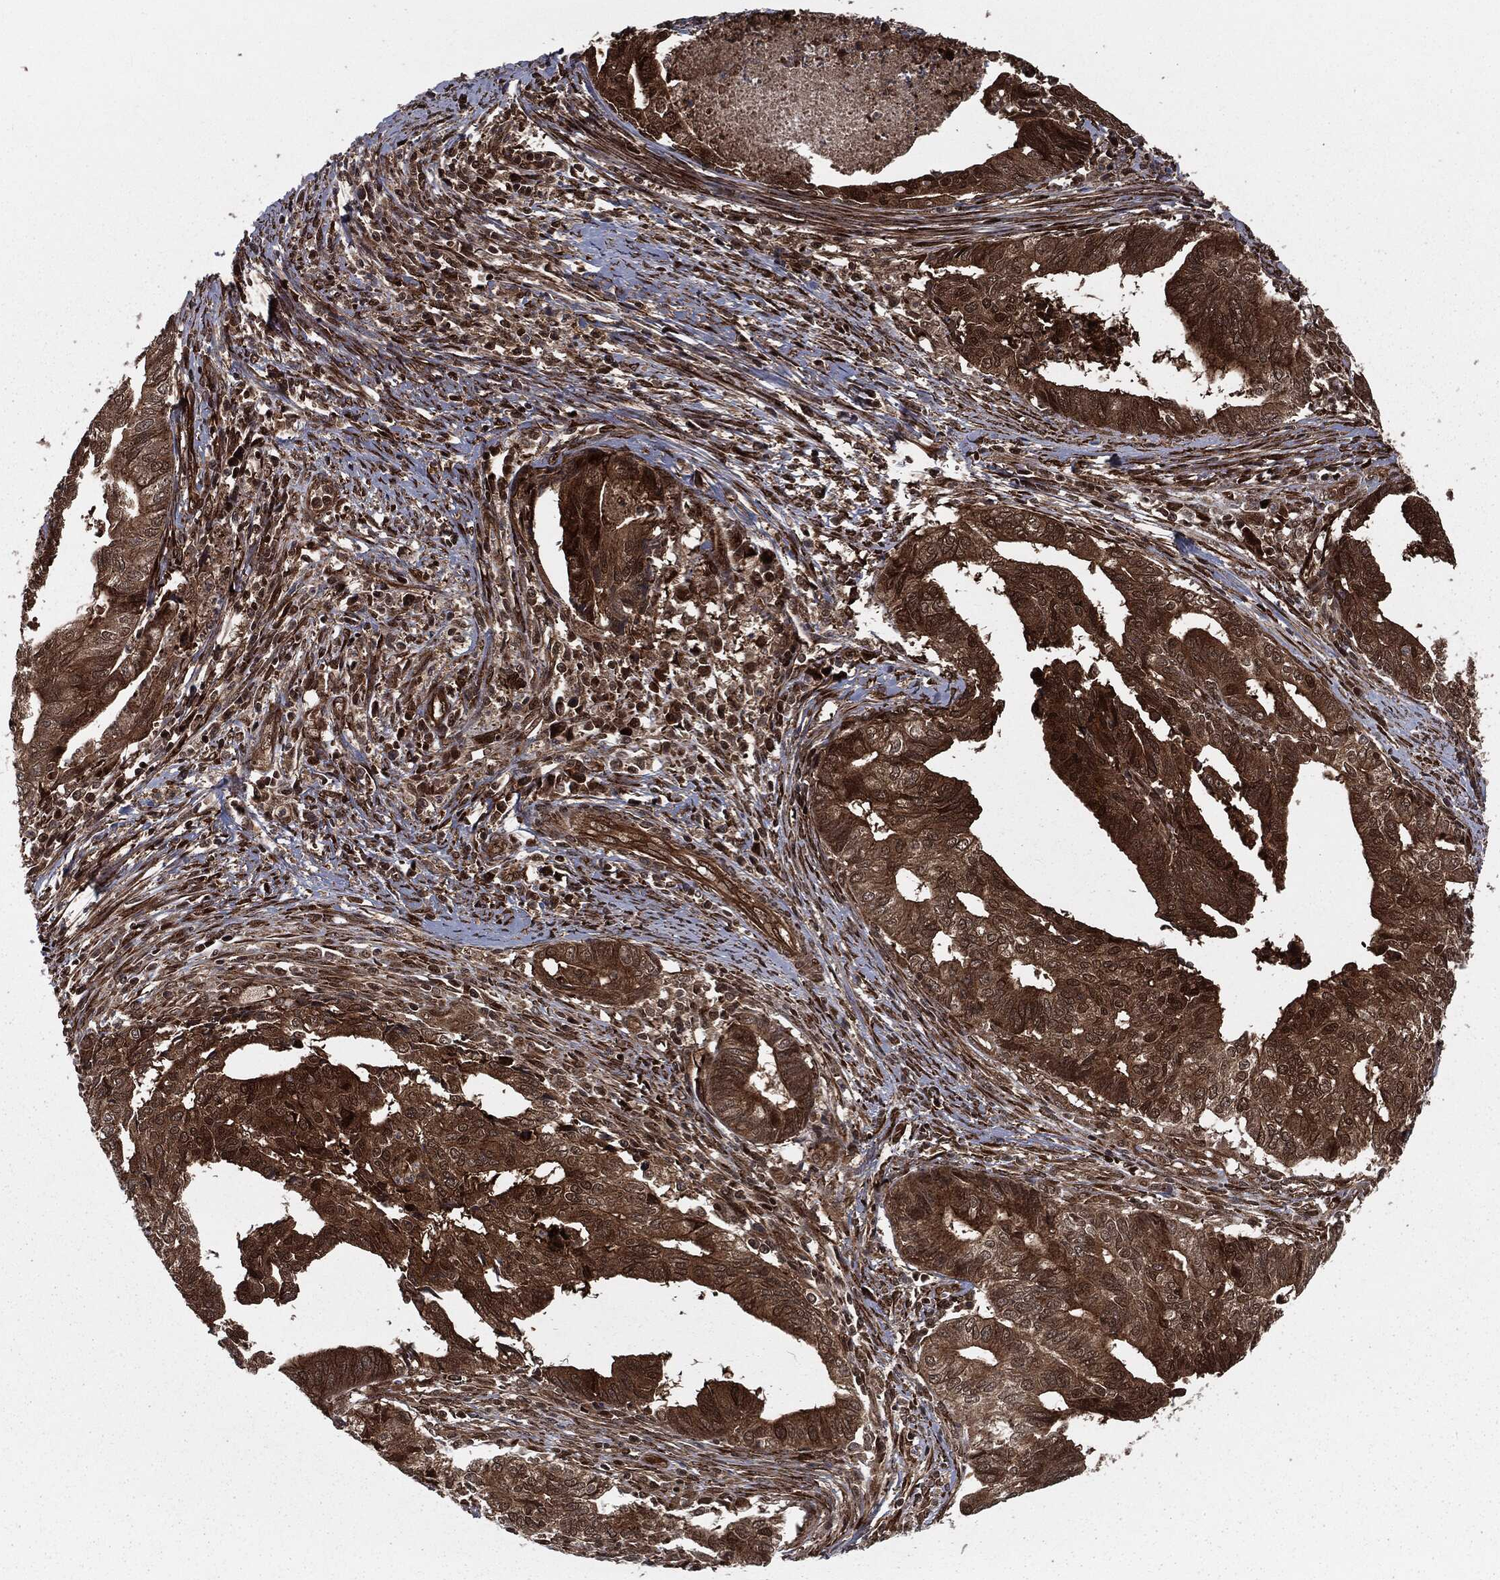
{"staining": {"intensity": "strong", "quantity": "25%-75%", "location": "cytoplasmic/membranous,nuclear"}, "tissue": "endometrial cancer", "cell_type": "Tumor cells", "image_type": "cancer", "snomed": [{"axis": "morphology", "description": "Adenocarcinoma, NOS"}, {"axis": "topography", "description": "Endometrium"}], "caption": "Adenocarcinoma (endometrial) stained for a protein reveals strong cytoplasmic/membranous and nuclear positivity in tumor cells. (Stains: DAB (3,3'-diaminobenzidine) in brown, nuclei in blue, Microscopy: brightfield microscopy at high magnification).", "gene": "RANBP9", "patient": {"sex": "female", "age": 65}}